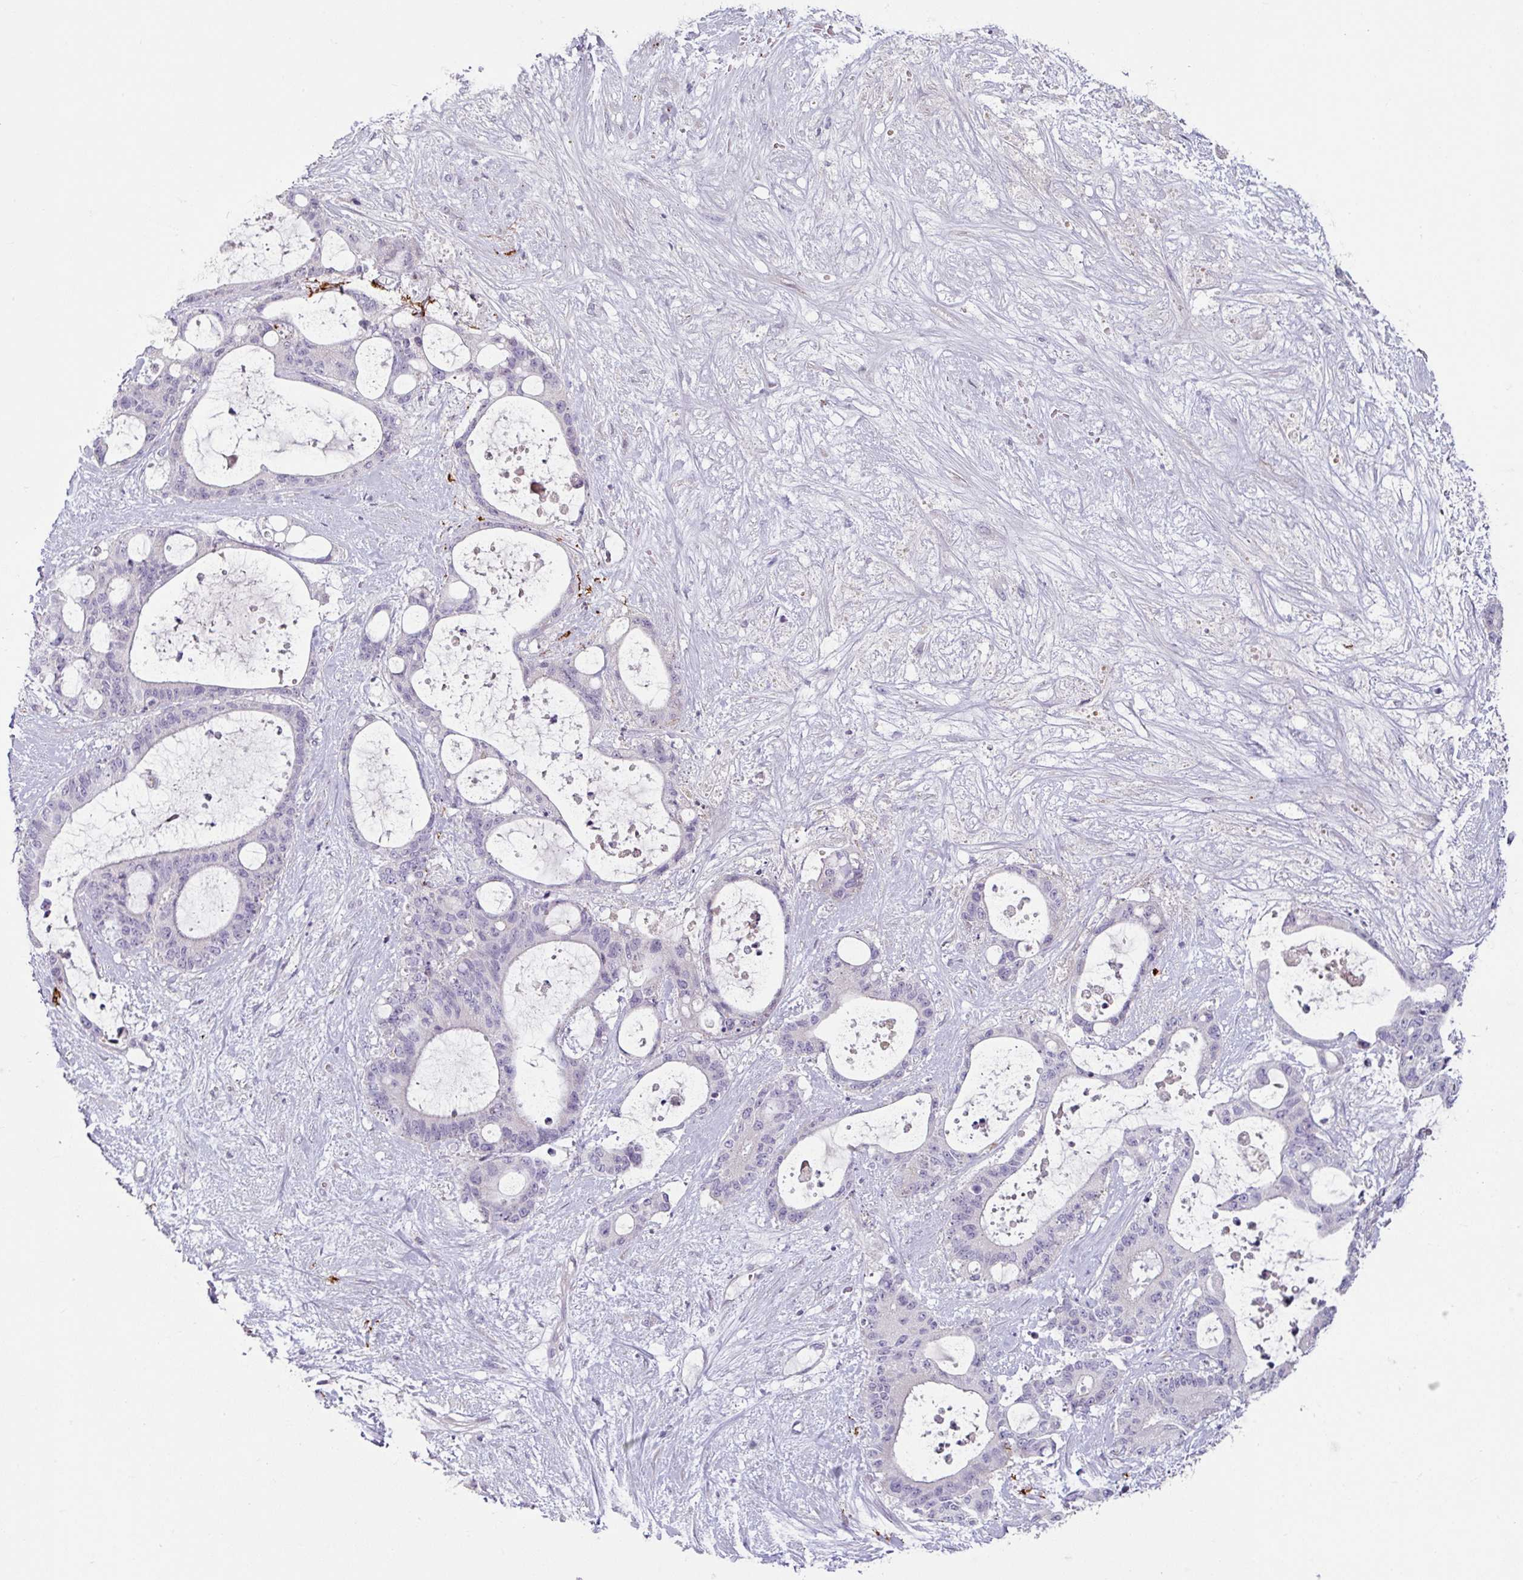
{"staining": {"intensity": "negative", "quantity": "none", "location": "none"}, "tissue": "liver cancer", "cell_type": "Tumor cells", "image_type": "cancer", "snomed": [{"axis": "morphology", "description": "Normal tissue, NOS"}, {"axis": "morphology", "description": "Cholangiocarcinoma"}, {"axis": "topography", "description": "Liver"}, {"axis": "topography", "description": "Peripheral nerve tissue"}], "caption": "Liver cholangiocarcinoma was stained to show a protein in brown. There is no significant expression in tumor cells. (Brightfield microscopy of DAB (3,3'-diaminobenzidine) immunohistochemistry (IHC) at high magnification).", "gene": "MTMR14", "patient": {"sex": "female", "age": 73}}